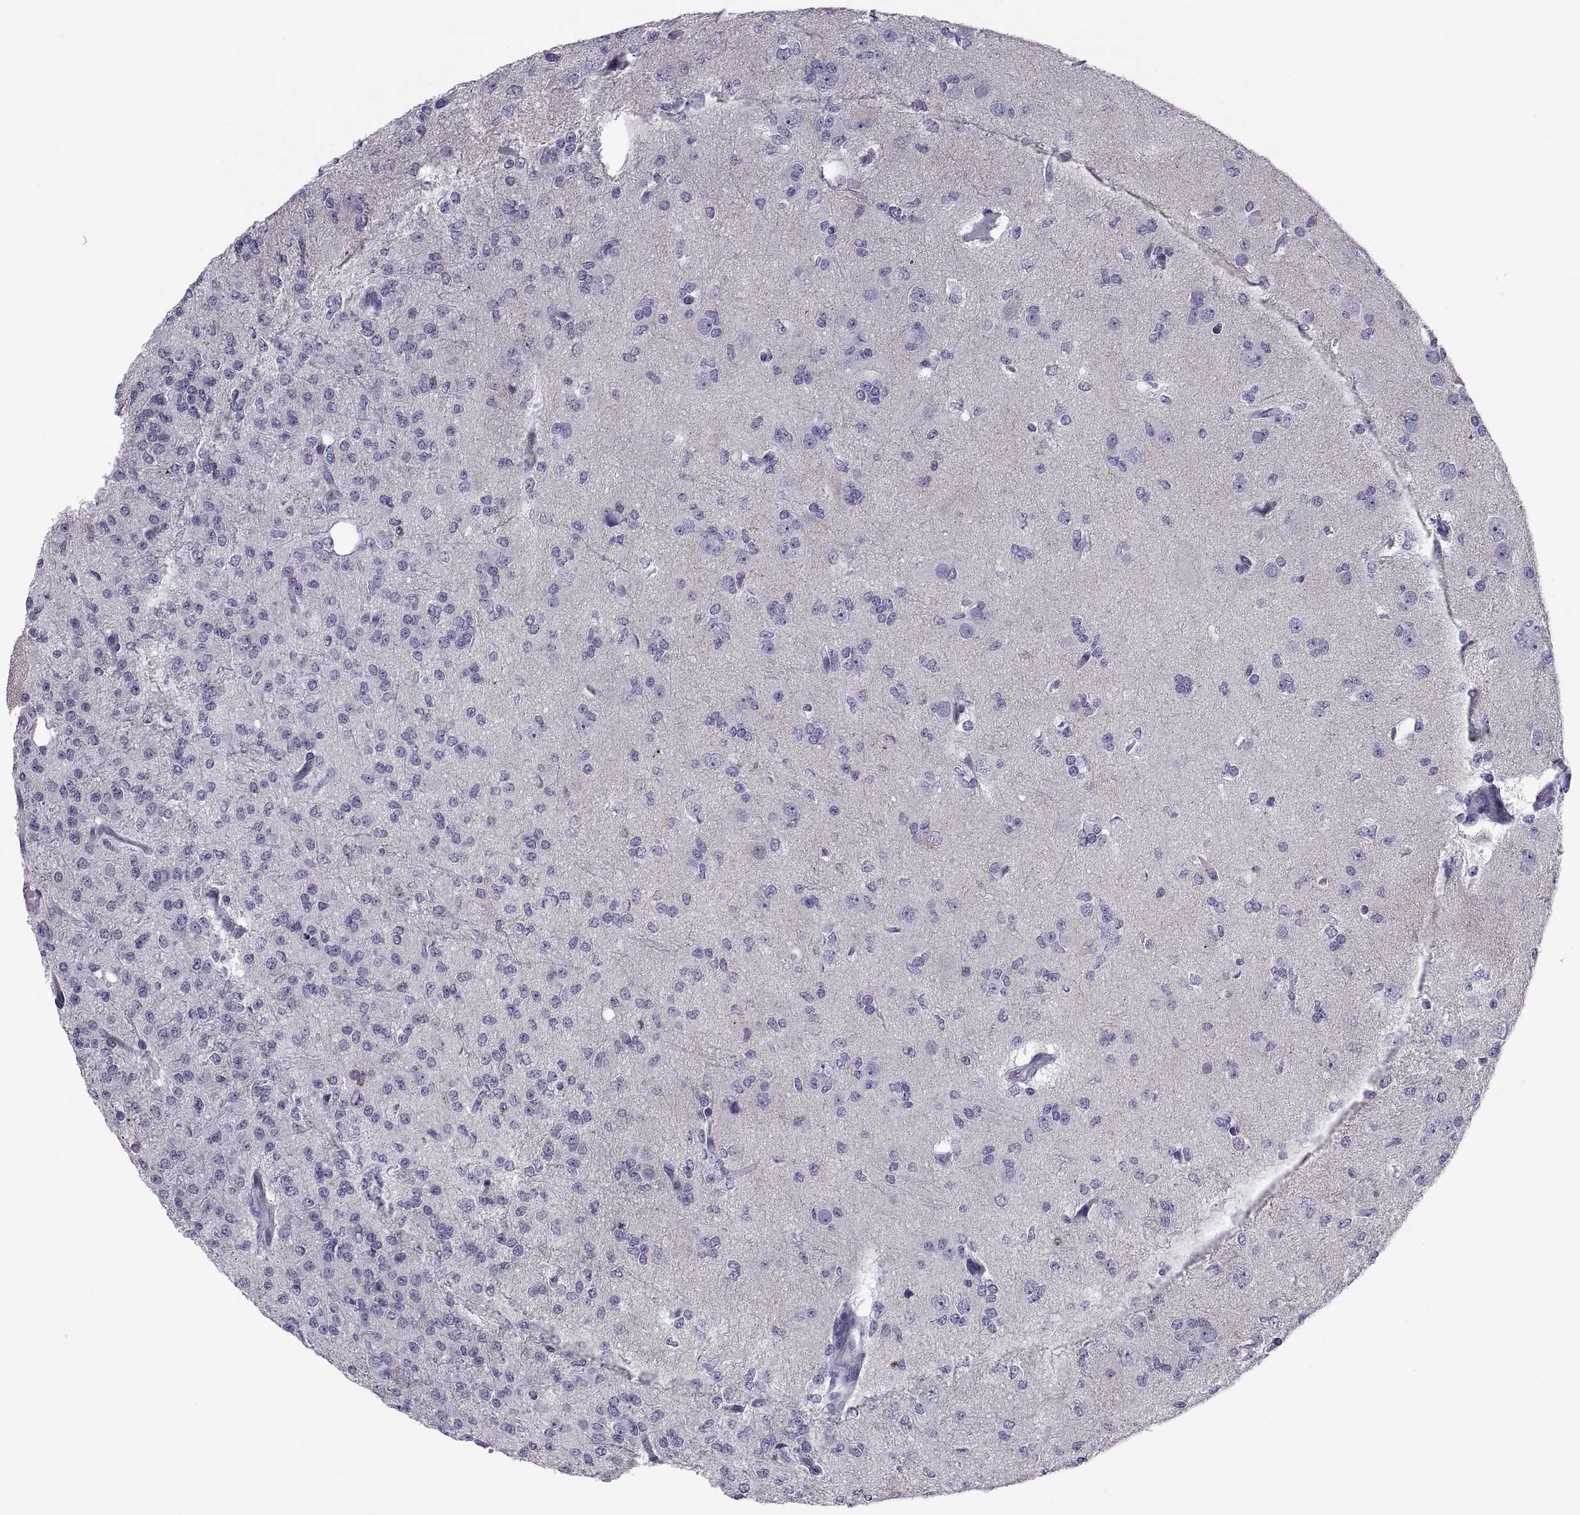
{"staining": {"intensity": "negative", "quantity": "none", "location": "none"}, "tissue": "glioma", "cell_type": "Tumor cells", "image_type": "cancer", "snomed": [{"axis": "morphology", "description": "Glioma, malignant, Low grade"}, {"axis": "topography", "description": "Brain"}], "caption": "Immunohistochemical staining of low-grade glioma (malignant) demonstrates no significant staining in tumor cells. (Stains: DAB (3,3'-diaminobenzidine) immunohistochemistry with hematoxylin counter stain, Microscopy: brightfield microscopy at high magnification).", "gene": "DEFB129", "patient": {"sex": "male", "age": 27}}